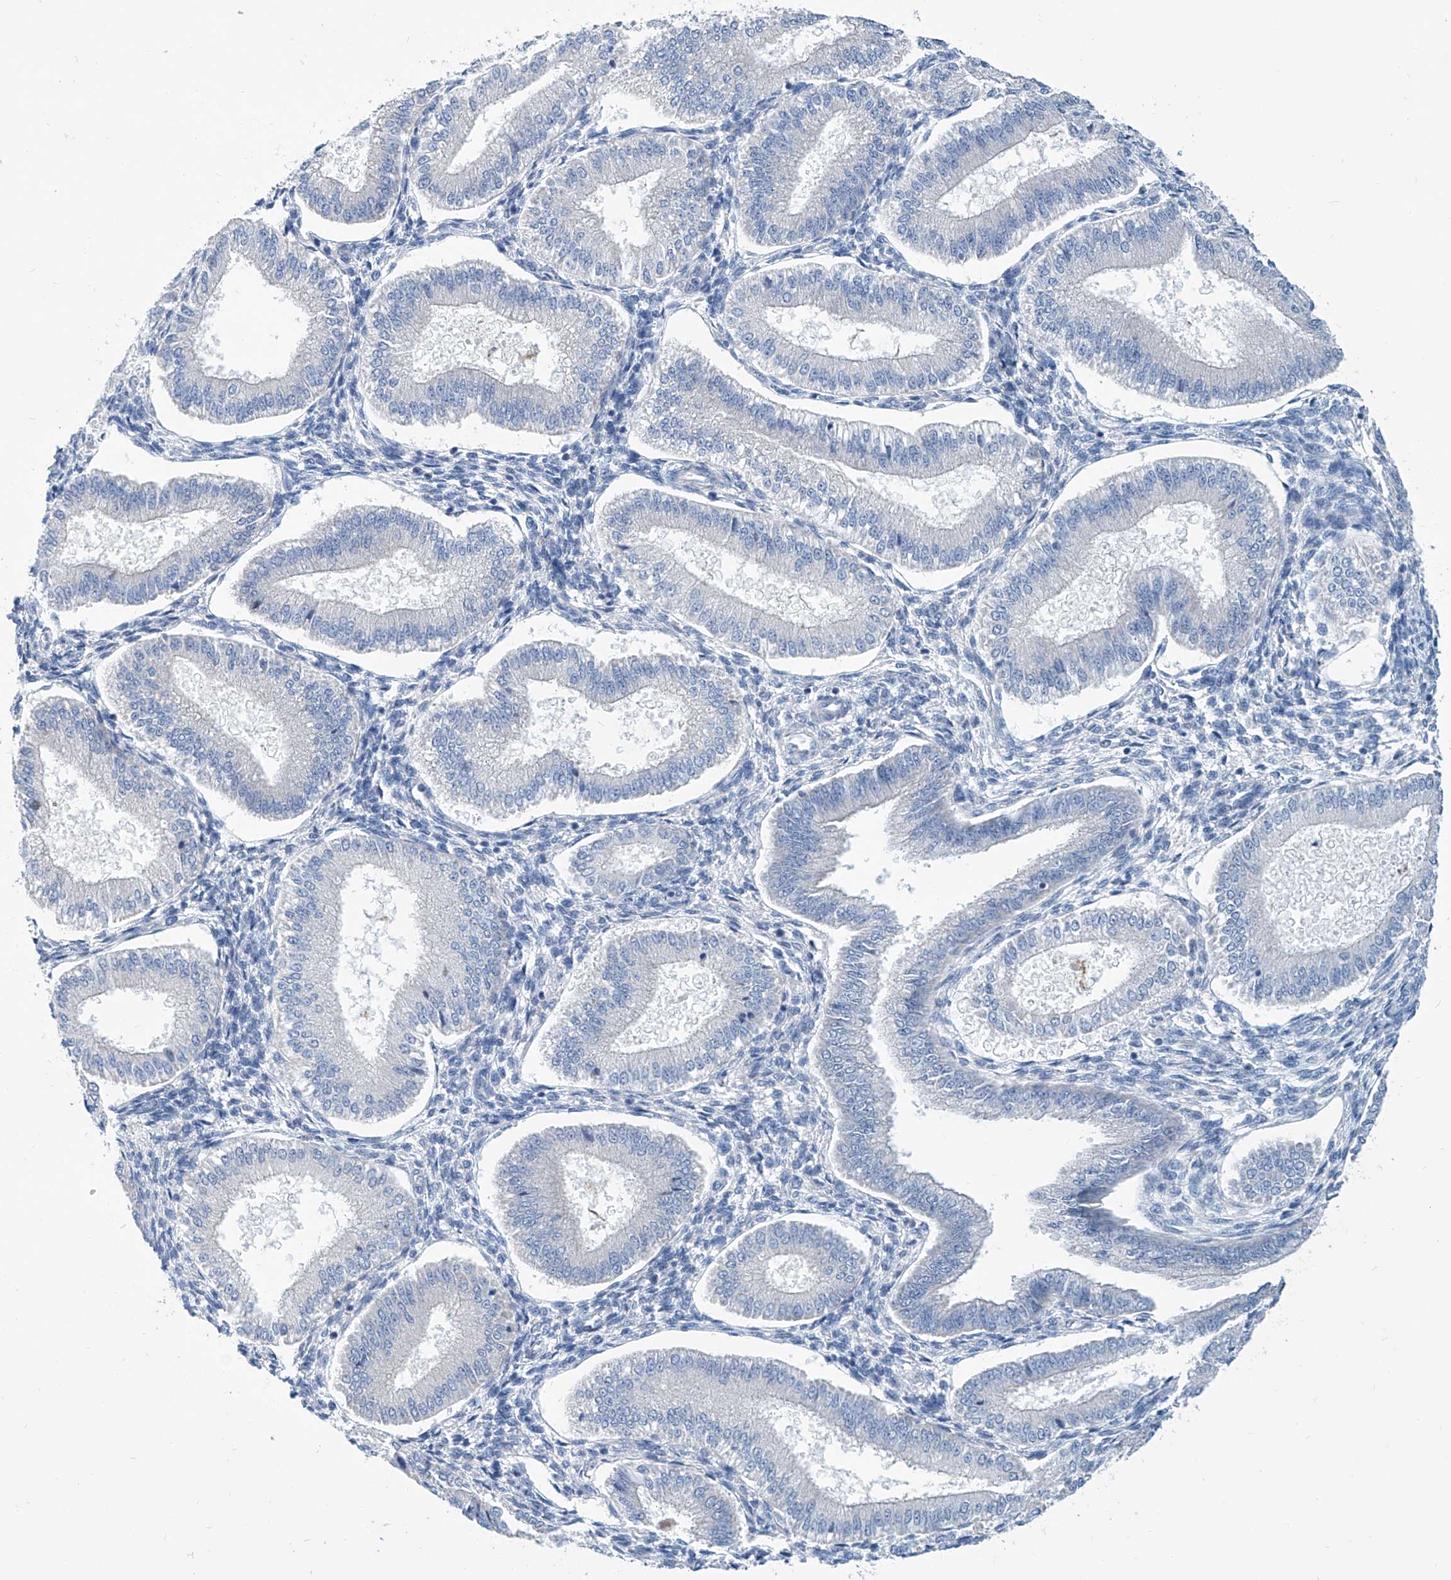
{"staining": {"intensity": "negative", "quantity": "none", "location": "none"}, "tissue": "endometrium", "cell_type": "Cells in endometrial stroma", "image_type": "normal", "snomed": [{"axis": "morphology", "description": "Normal tissue, NOS"}, {"axis": "topography", "description": "Endometrium"}], "caption": "IHC of benign endometrium displays no staining in cells in endometrial stroma.", "gene": "ZNF519", "patient": {"sex": "female", "age": 39}}